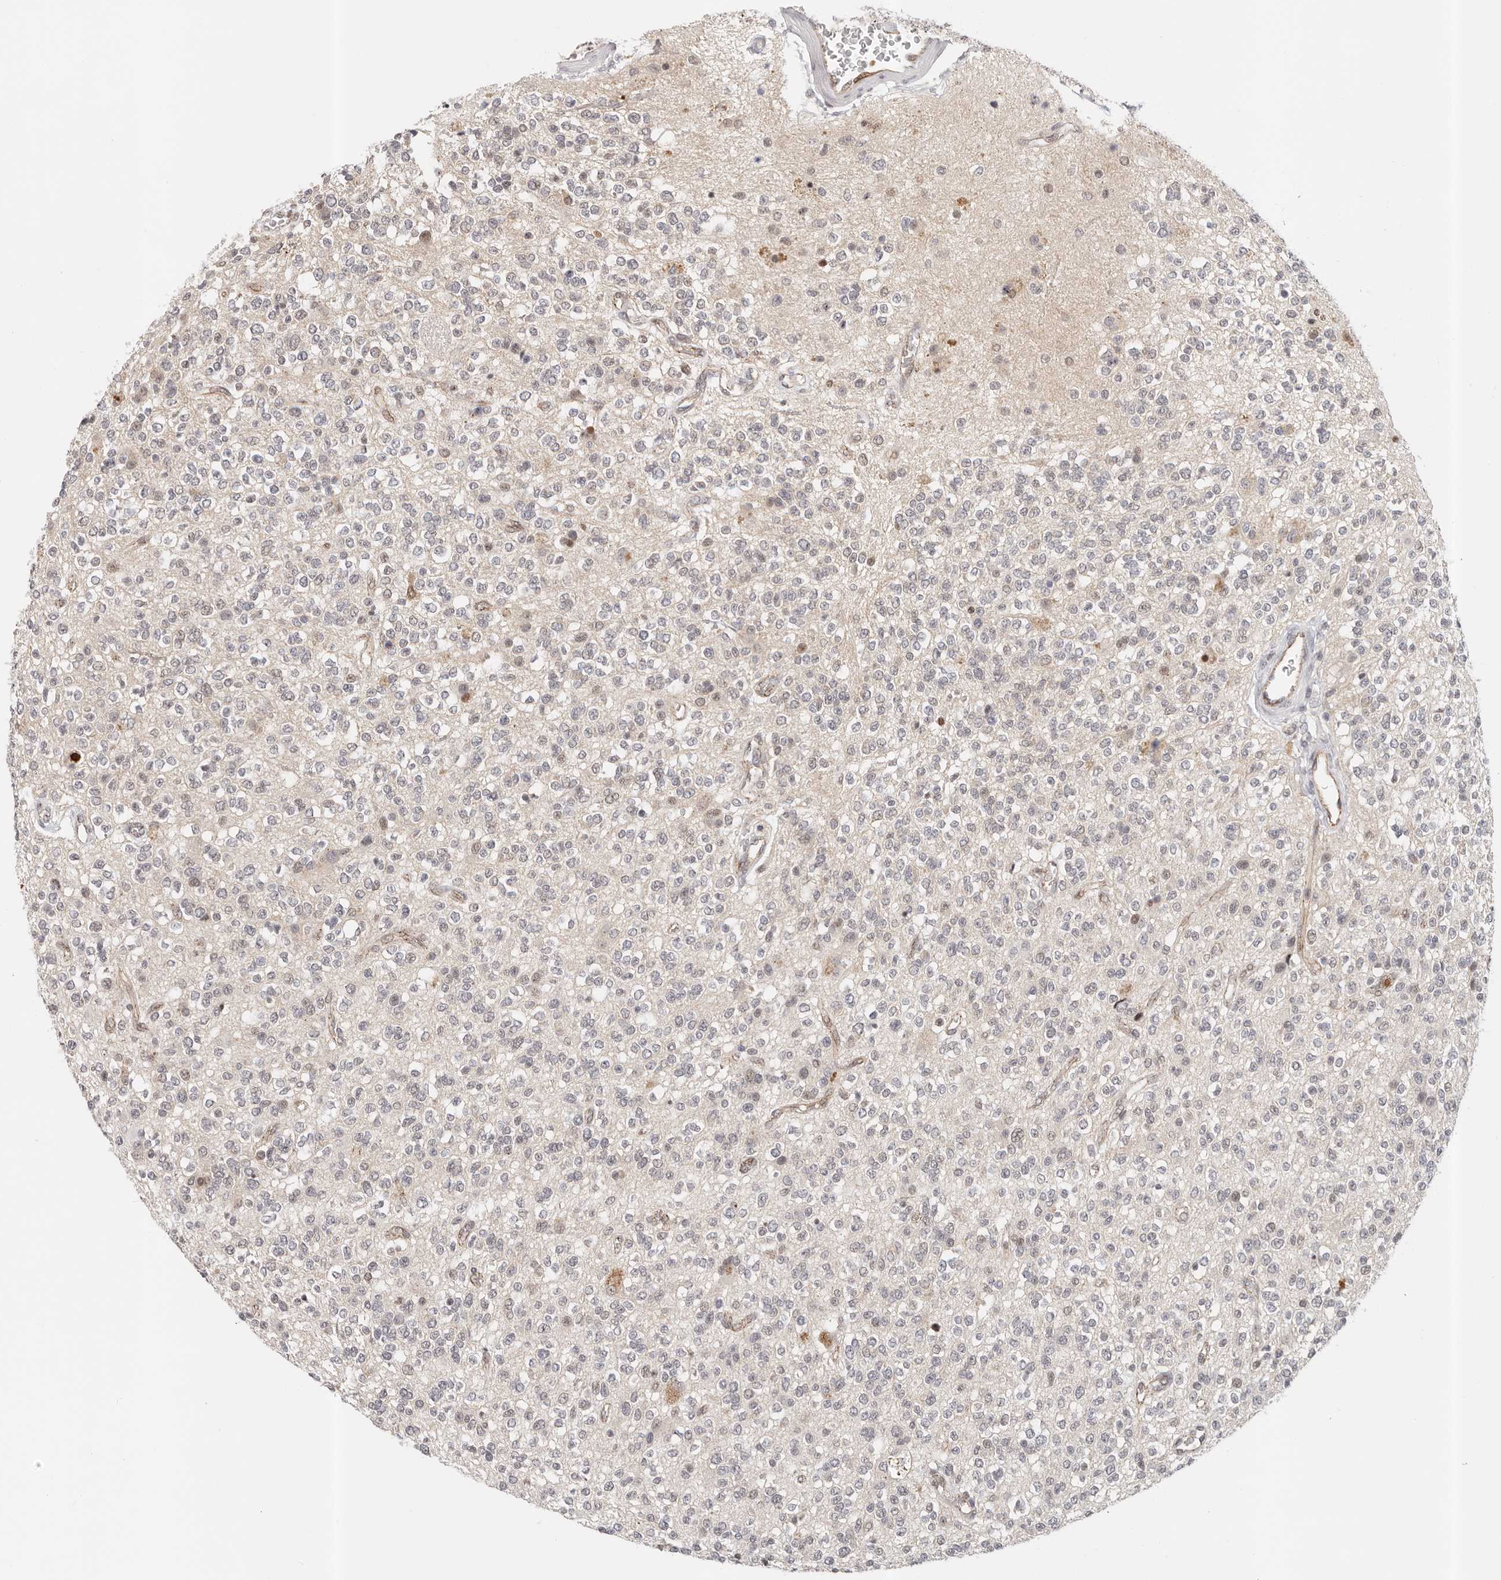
{"staining": {"intensity": "negative", "quantity": "none", "location": "none"}, "tissue": "glioma", "cell_type": "Tumor cells", "image_type": "cancer", "snomed": [{"axis": "morphology", "description": "Glioma, malignant, High grade"}, {"axis": "topography", "description": "Brain"}], "caption": "DAB (3,3'-diaminobenzidine) immunohistochemical staining of human malignant high-grade glioma reveals no significant expression in tumor cells.", "gene": "AFDN", "patient": {"sex": "male", "age": 34}}